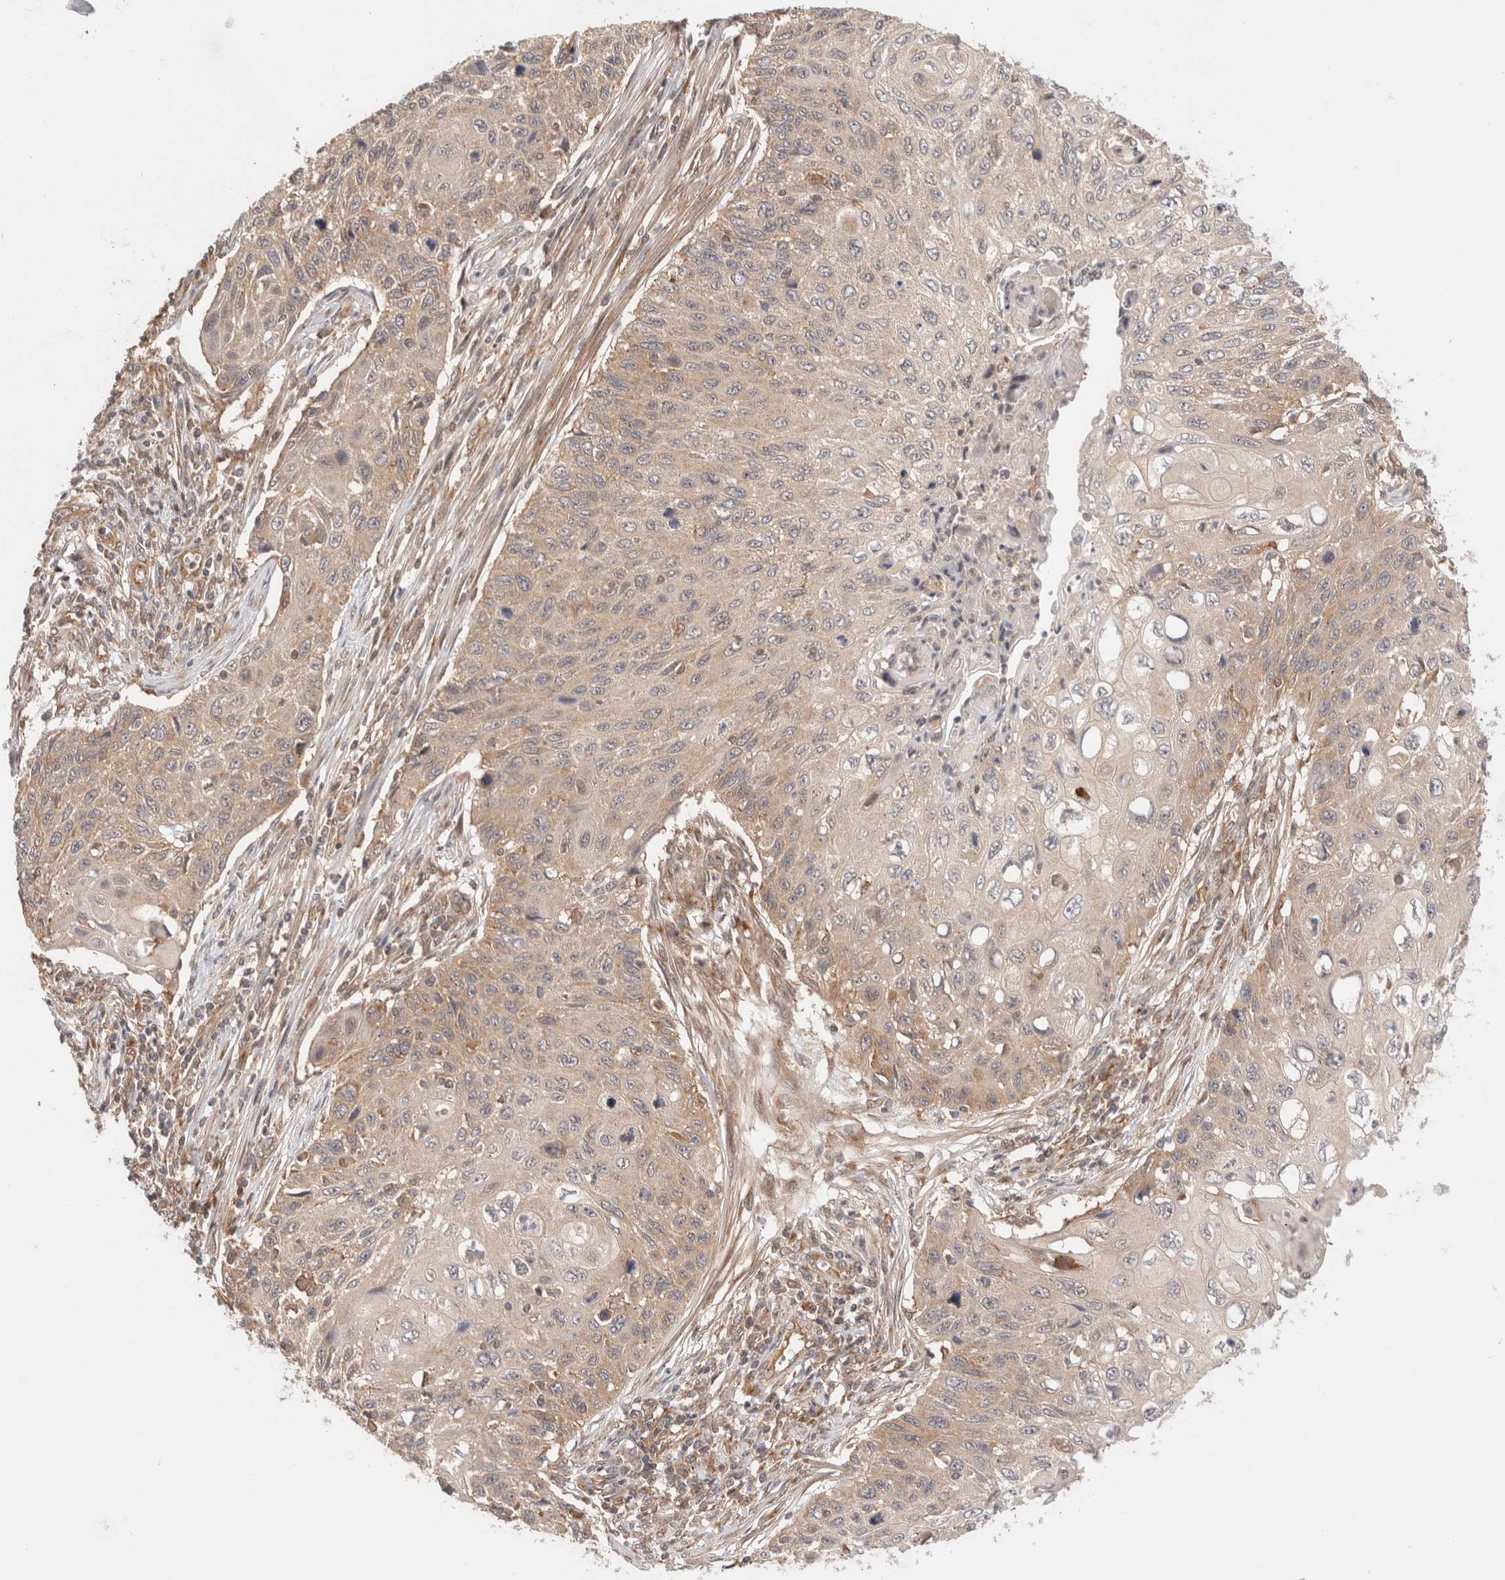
{"staining": {"intensity": "weak", "quantity": ">75%", "location": "cytoplasmic/membranous"}, "tissue": "cervical cancer", "cell_type": "Tumor cells", "image_type": "cancer", "snomed": [{"axis": "morphology", "description": "Squamous cell carcinoma, NOS"}, {"axis": "topography", "description": "Cervix"}], "caption": "The micrograph exhibits staining of cervical squamous cell carcinoma, revealing weak cytoplasmic/membranous protein expression (brown color) within tumor cells.", "gene": "SIKE1", "patient": {"sex": "female", "age": 70}}